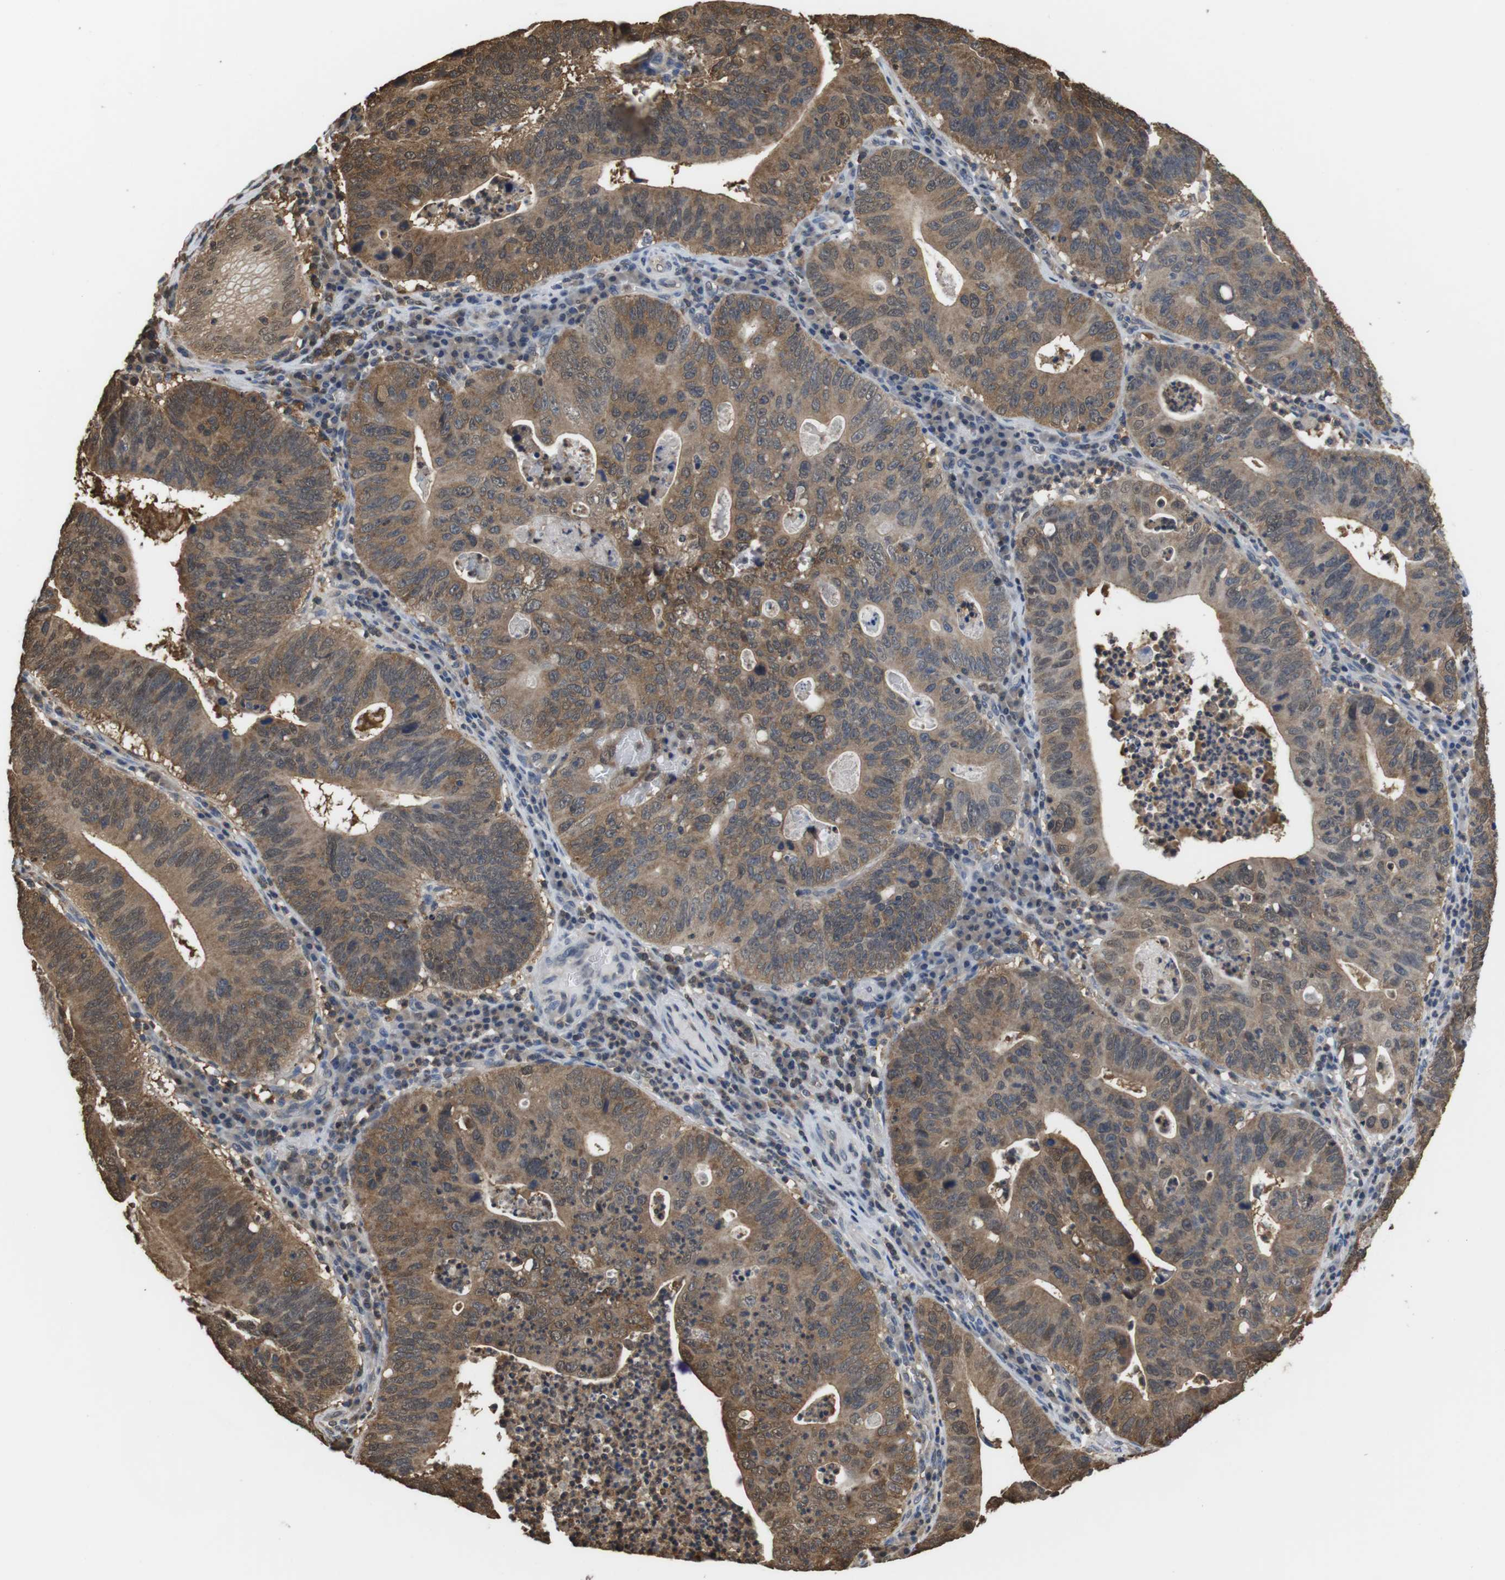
{"staining": {"intensity": "moderate", "quantity": ">75%", "location": "cytoplasmic/membranous,nuclear"}, "tissue": "stomach cancer", "cell_type": "Tumor cells", "image_type": "cancer", "snomed": [{"axis": "morphology", "description": "Adenocarcinoma, NOS"}, {"axis": "topography", "description": "Stomach"}], "caption": "Human stomach adenocarcinoma stained with a protein marker displays moderate staining in tumor cells.", "gene": "LDHA", "patient": {"sex": "male", "age": 59}}